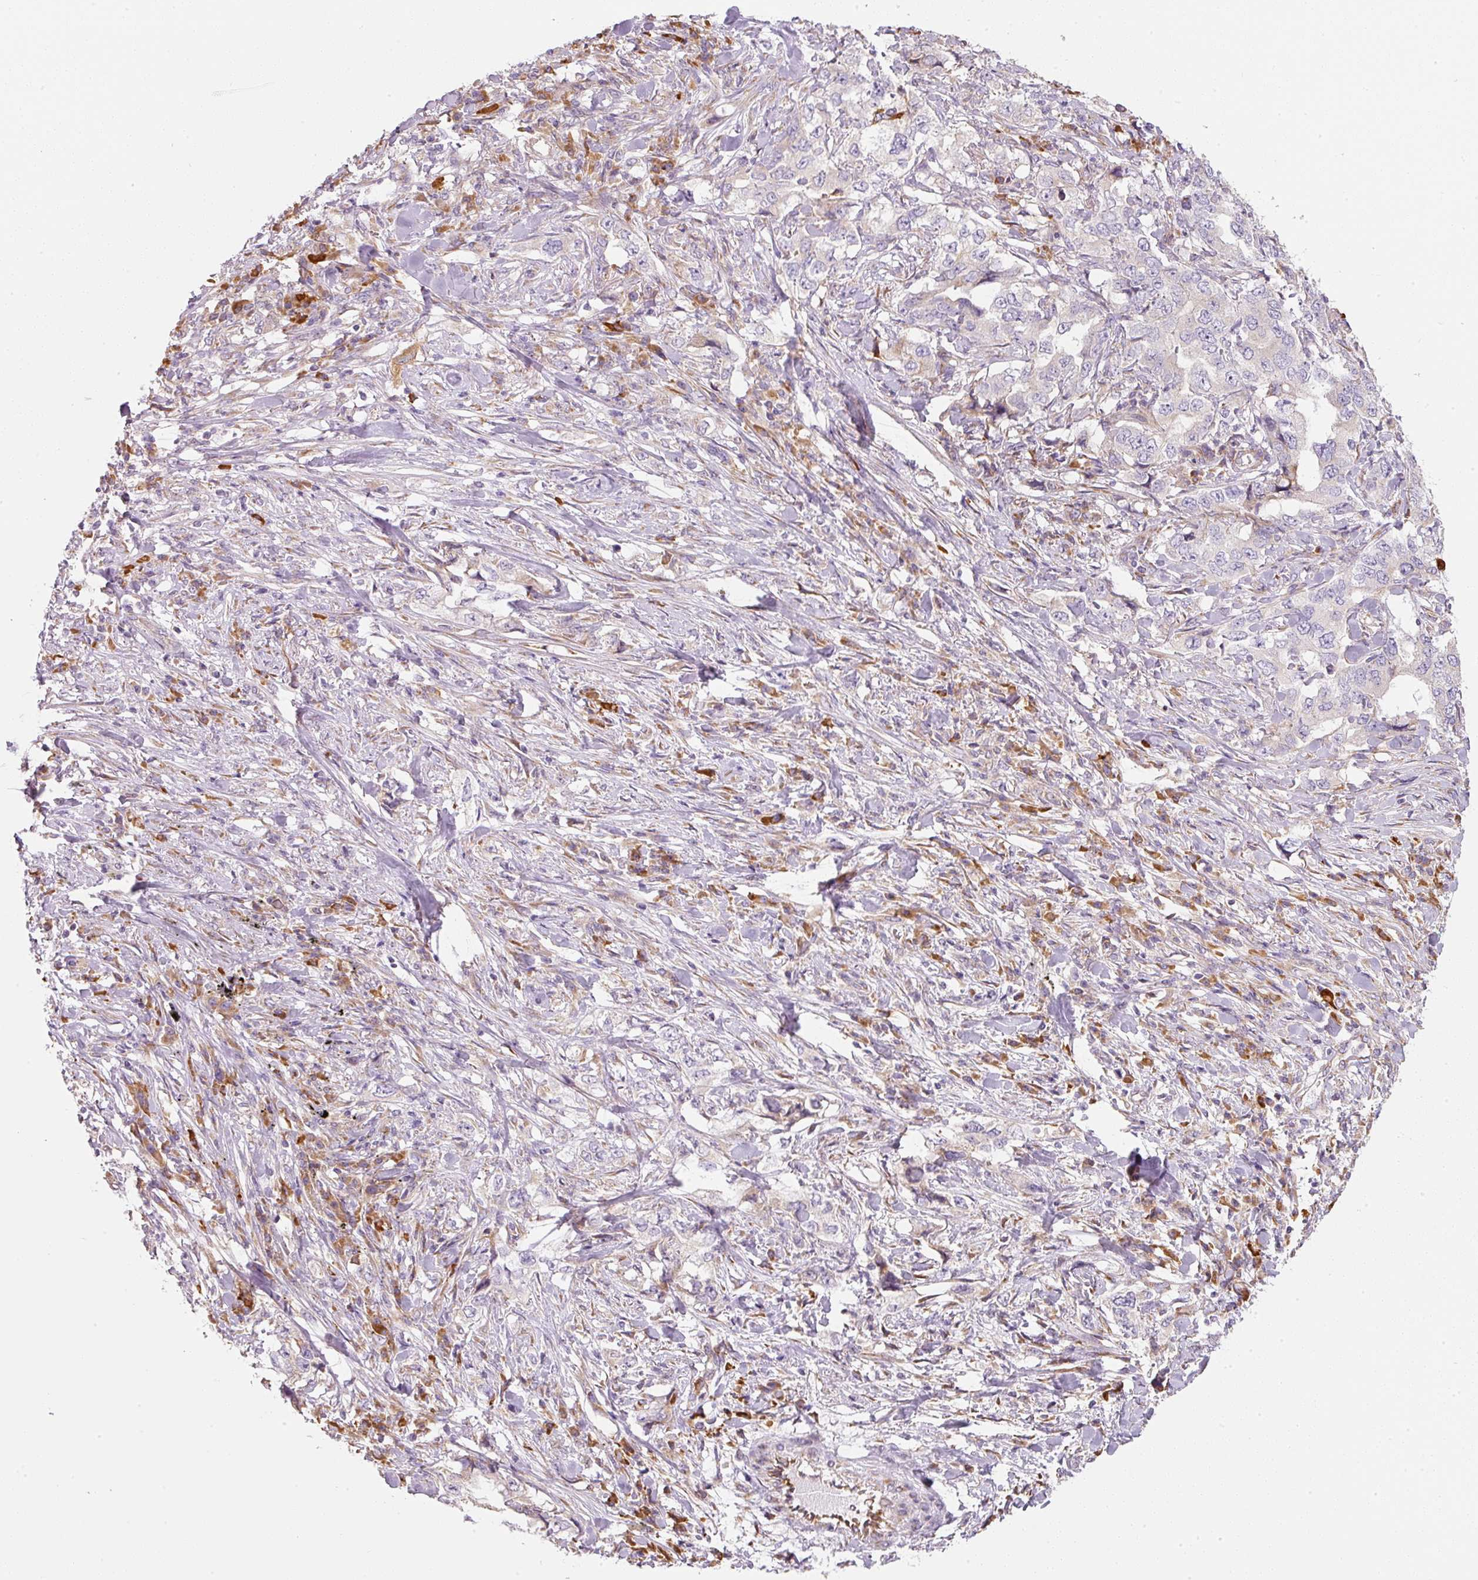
{"staining": {"intensity": "negative", "quantity": "none", "location": "none"}, "tissue": "lung cancer", "cell_type": "Tumor cells", "image_type": "cancer", "snomed": [{"axis": "morphology", "description": "Adenocarcinoma, NOS"}, {"axis": "topography", "description": "Lung"}], "caption": "An immunohistochemistry micrograph of lung cancer is shown. There is no staining in tumor cells of lung cancer. (Stains: DAB (3,3'-diaminobenzidine) immunohistochemistry (IHC) with hematoxylin counter stain, Microscopy: brightfield microscopy at high magnification).", "gene": "MORN4", "patient": {"sex": "female", "age": 51}}